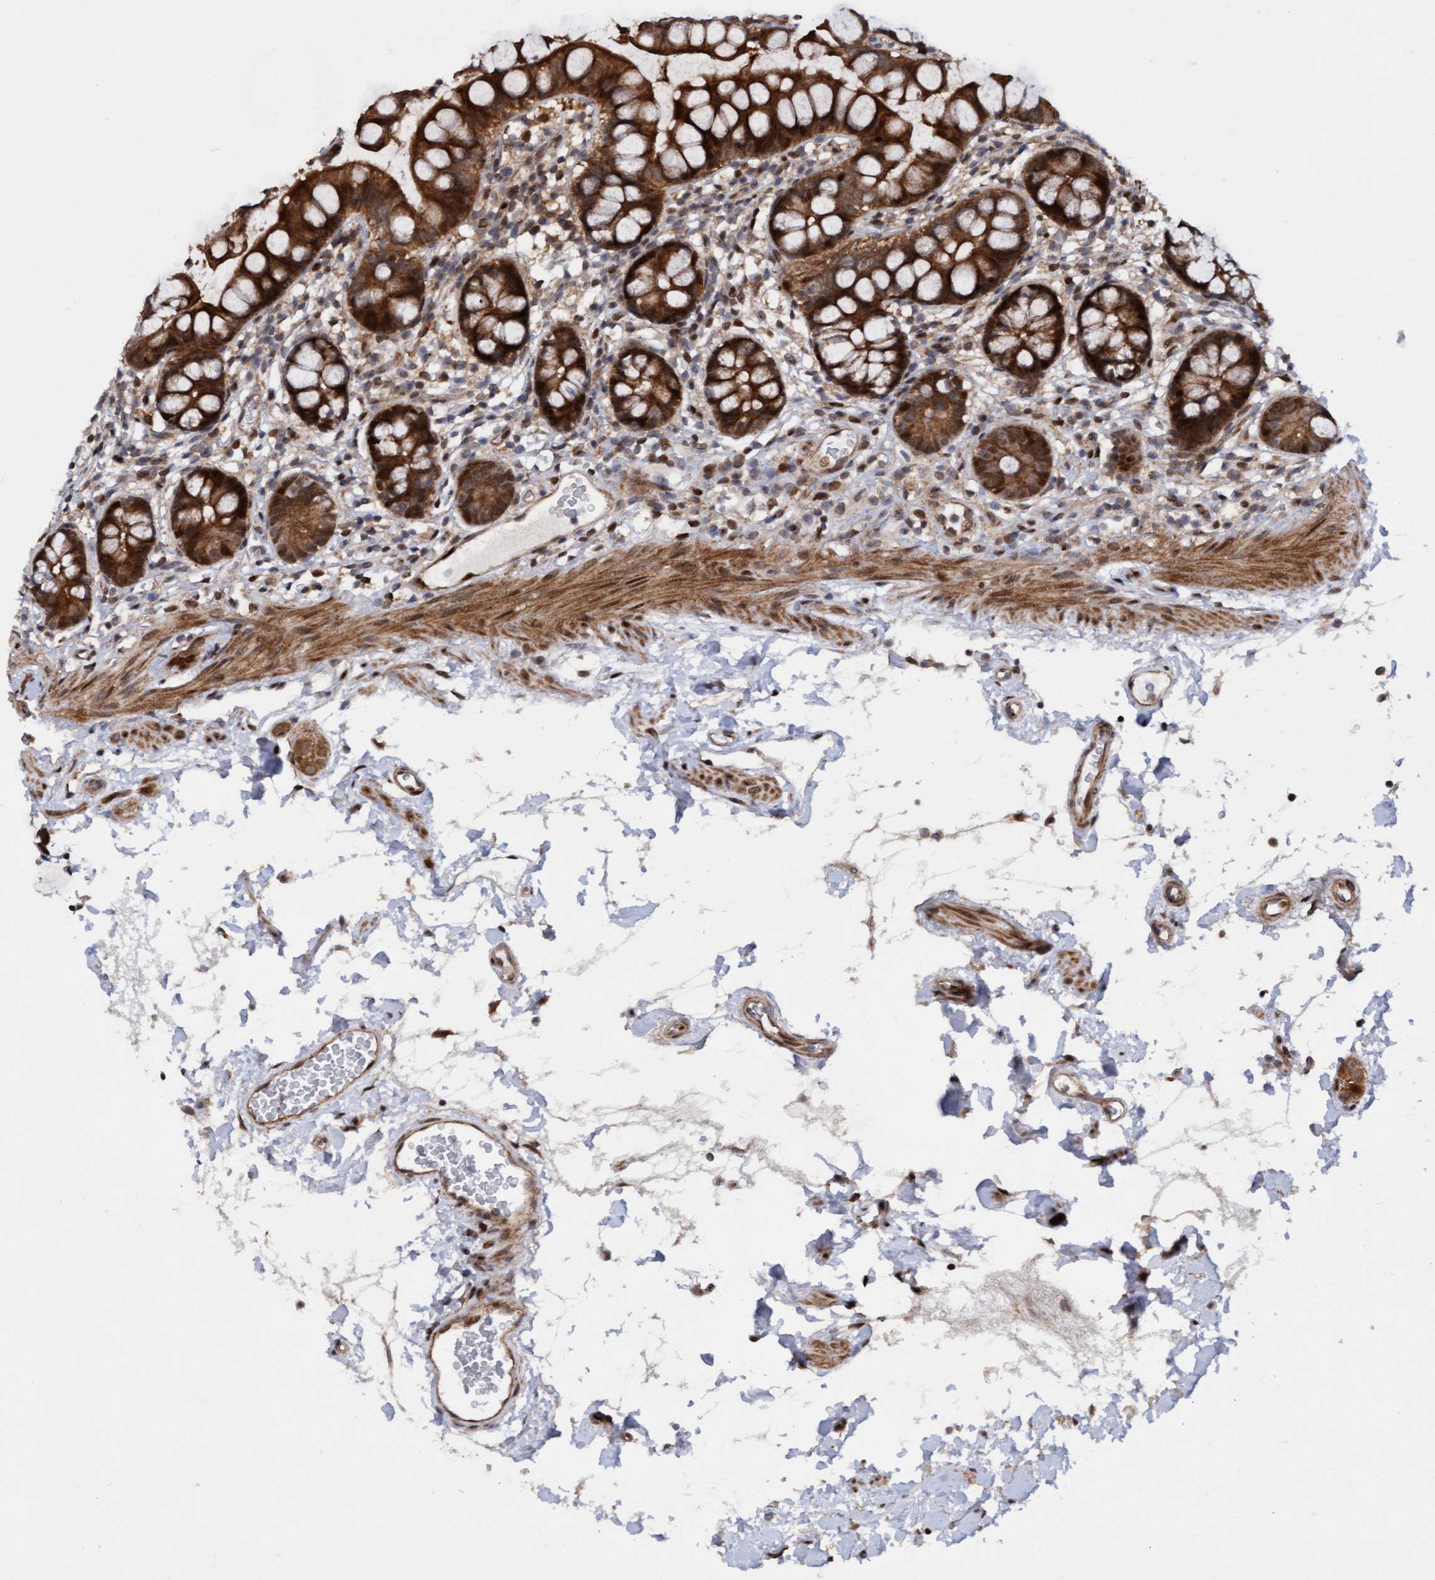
{"staining": {"intensity": "strong", "quantity": ">75%", "location": "cytoplasmic/membranous,nuclear"}, "tissue": "small intestine", "cell_type": "Glandular cells", "image_type": "normal", "snomed": [{"axis": "morphology", "description": "Normal tissue, NOS"}, {"axis": "topography", "description": "Small intestine"}], "caption": "Glandular cells reveal strong cytoplasmic/membranous,nuclear expression in approximately >75% of cells in normal small intestine.", "gene": "ITFG1", "patient": {"sex": "female", "age": 84}}